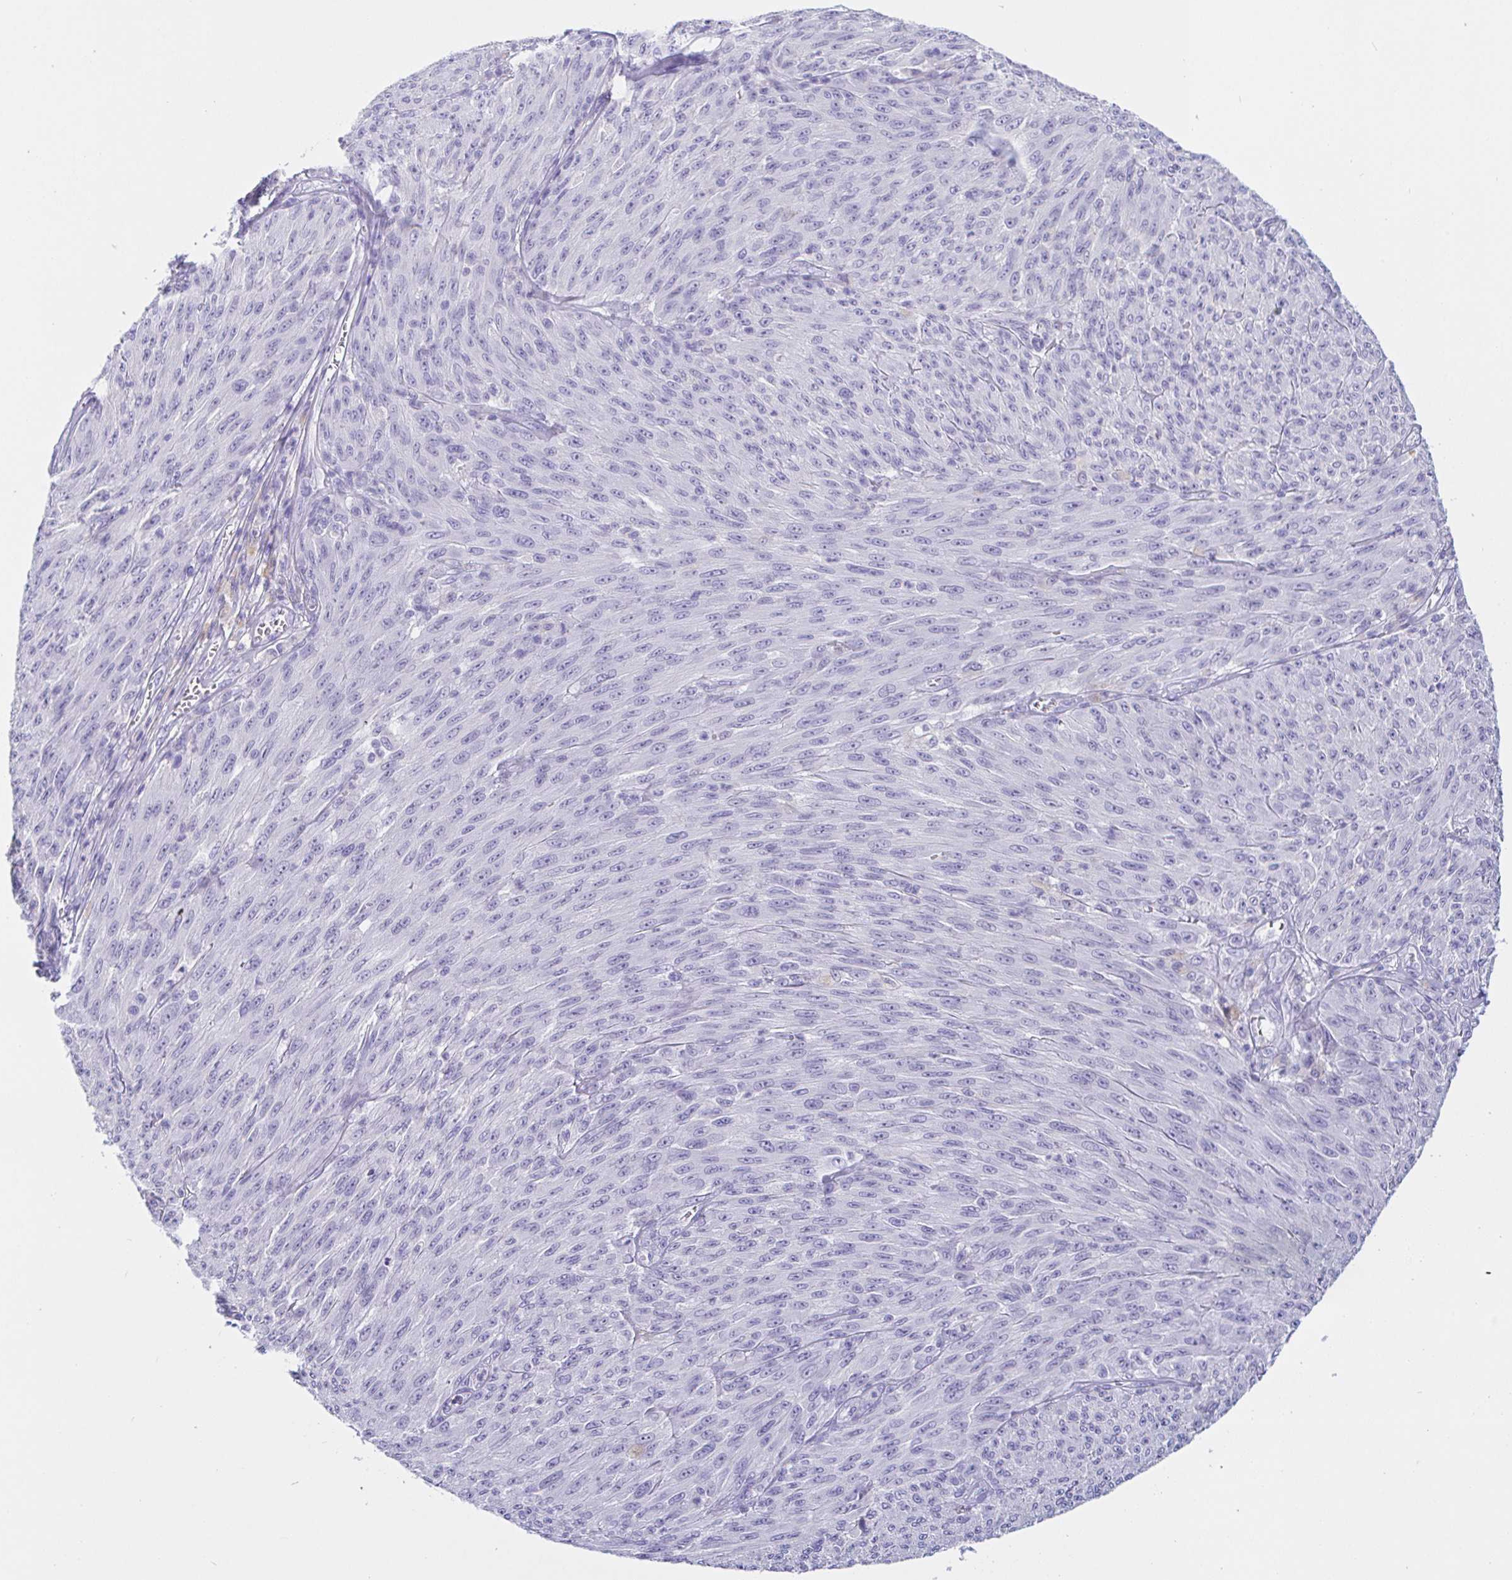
{"staining": {"intensity": "negative", "quantity": "none", "location": "none"}, "tissue": "melanoma", "cell_type": "Tumor cells", "image_type": "cancer", "snomed": [{"axis": "morphology", "description": "Malignant melanoma, NOS"}, {"axis": "topography", "description": "Skin"}], "caption": "Immunohistochemistry (IHC) of melanoma demonstrates no positivity in tumor cells.", "gene": "SAA4", "patient": {"sex": "male", "age": 85}}